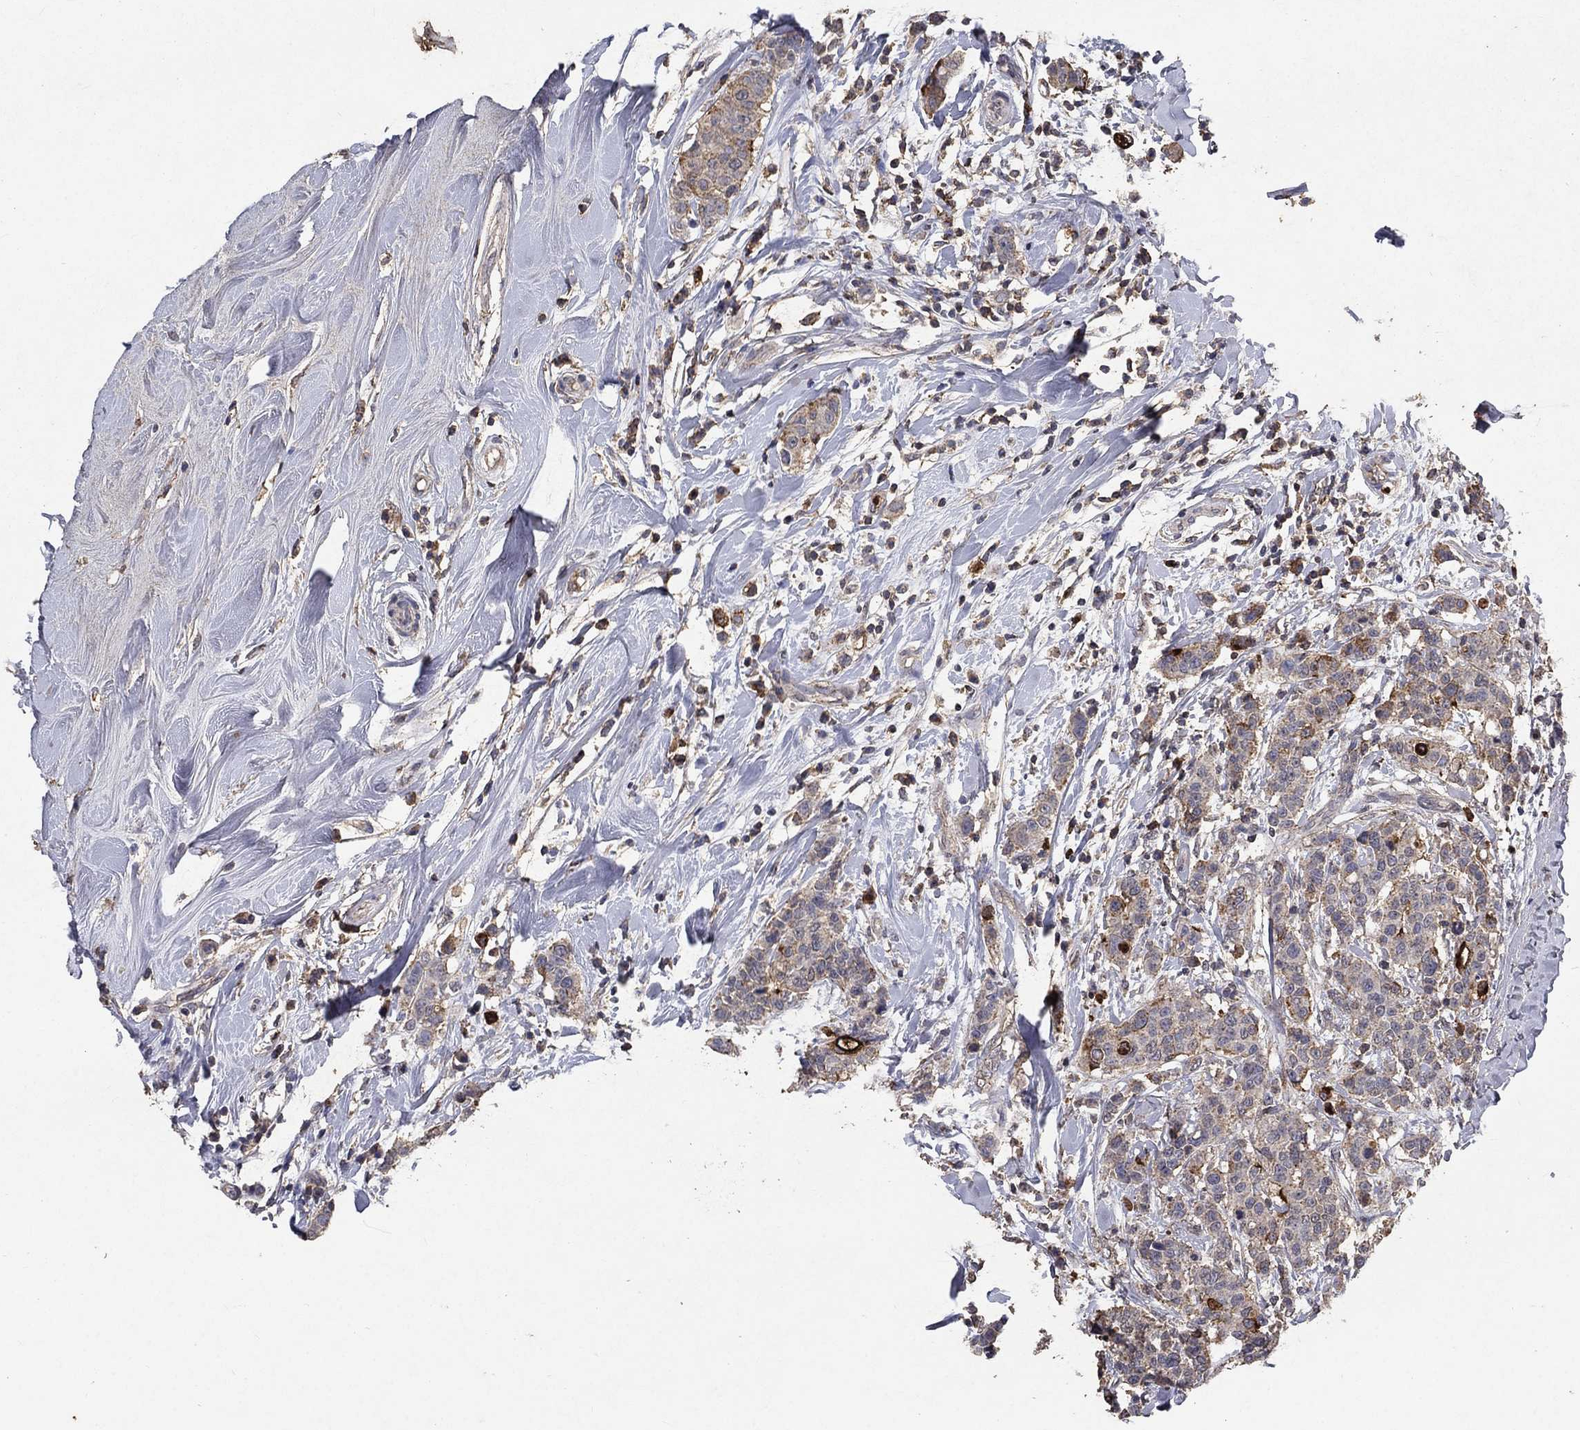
{"staining": {"intensity": "strong", "quantity": "<25%", "location": "cytoplasmic/membranous"}, "tissue": "breast cancer", "cell_type": "Tumor cells", "image_type": "cancer", "snomed": [{"axis": "morphology", "description": "Duct carcinoma"}, {"axis": "topography", "description": "Breast"}], "caption": "Immunohistochemical staining of human breast intraductal carcinoma demonstrates strong cytoplasmic/membranous protein positivity in approximately <25% of tumor cells.", "gene": "CD24", "patient": {"sex": "female", "age": 27}}